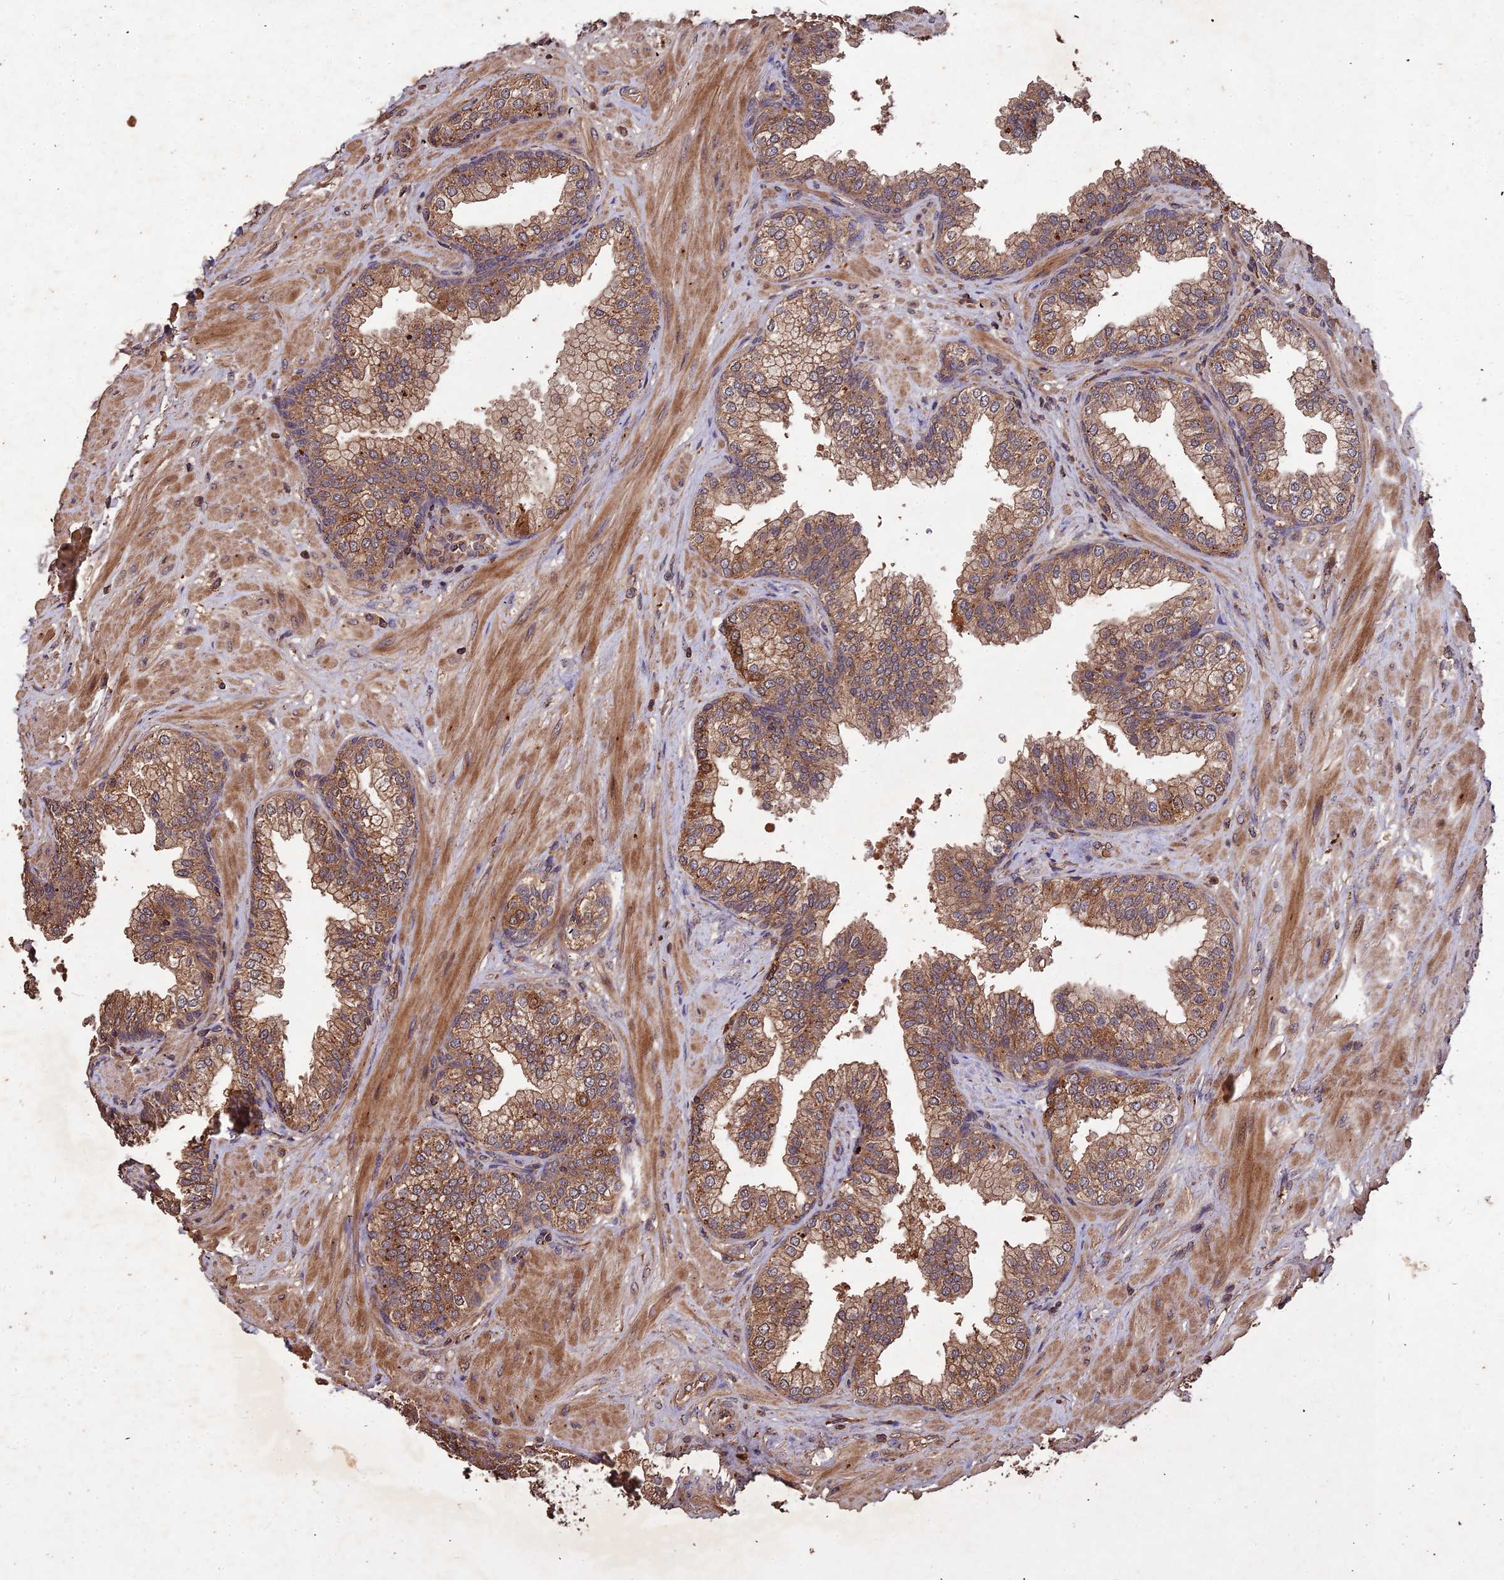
{"staining": {"intensity": "moderate", "quantity": ">75%", "location": "cytoplasmic/membranous"}, "tissue": "prostate", "cell_type": "Glandular cells", "image_type": "normal", "snomed": [{"axis": "morphology", "description": "Normal tissue, NOS"}, {"axis": "topography", "description": "Prostate"}], "caption": "Immunohistochemistry (DAB) staining of normal prostate demonstrates moderate cytoplasmic/membranous protein positivity in approximately >75% of glandular cells.", "gene": "SYMPK", "patient": {"sex": "male", "age": 60}}